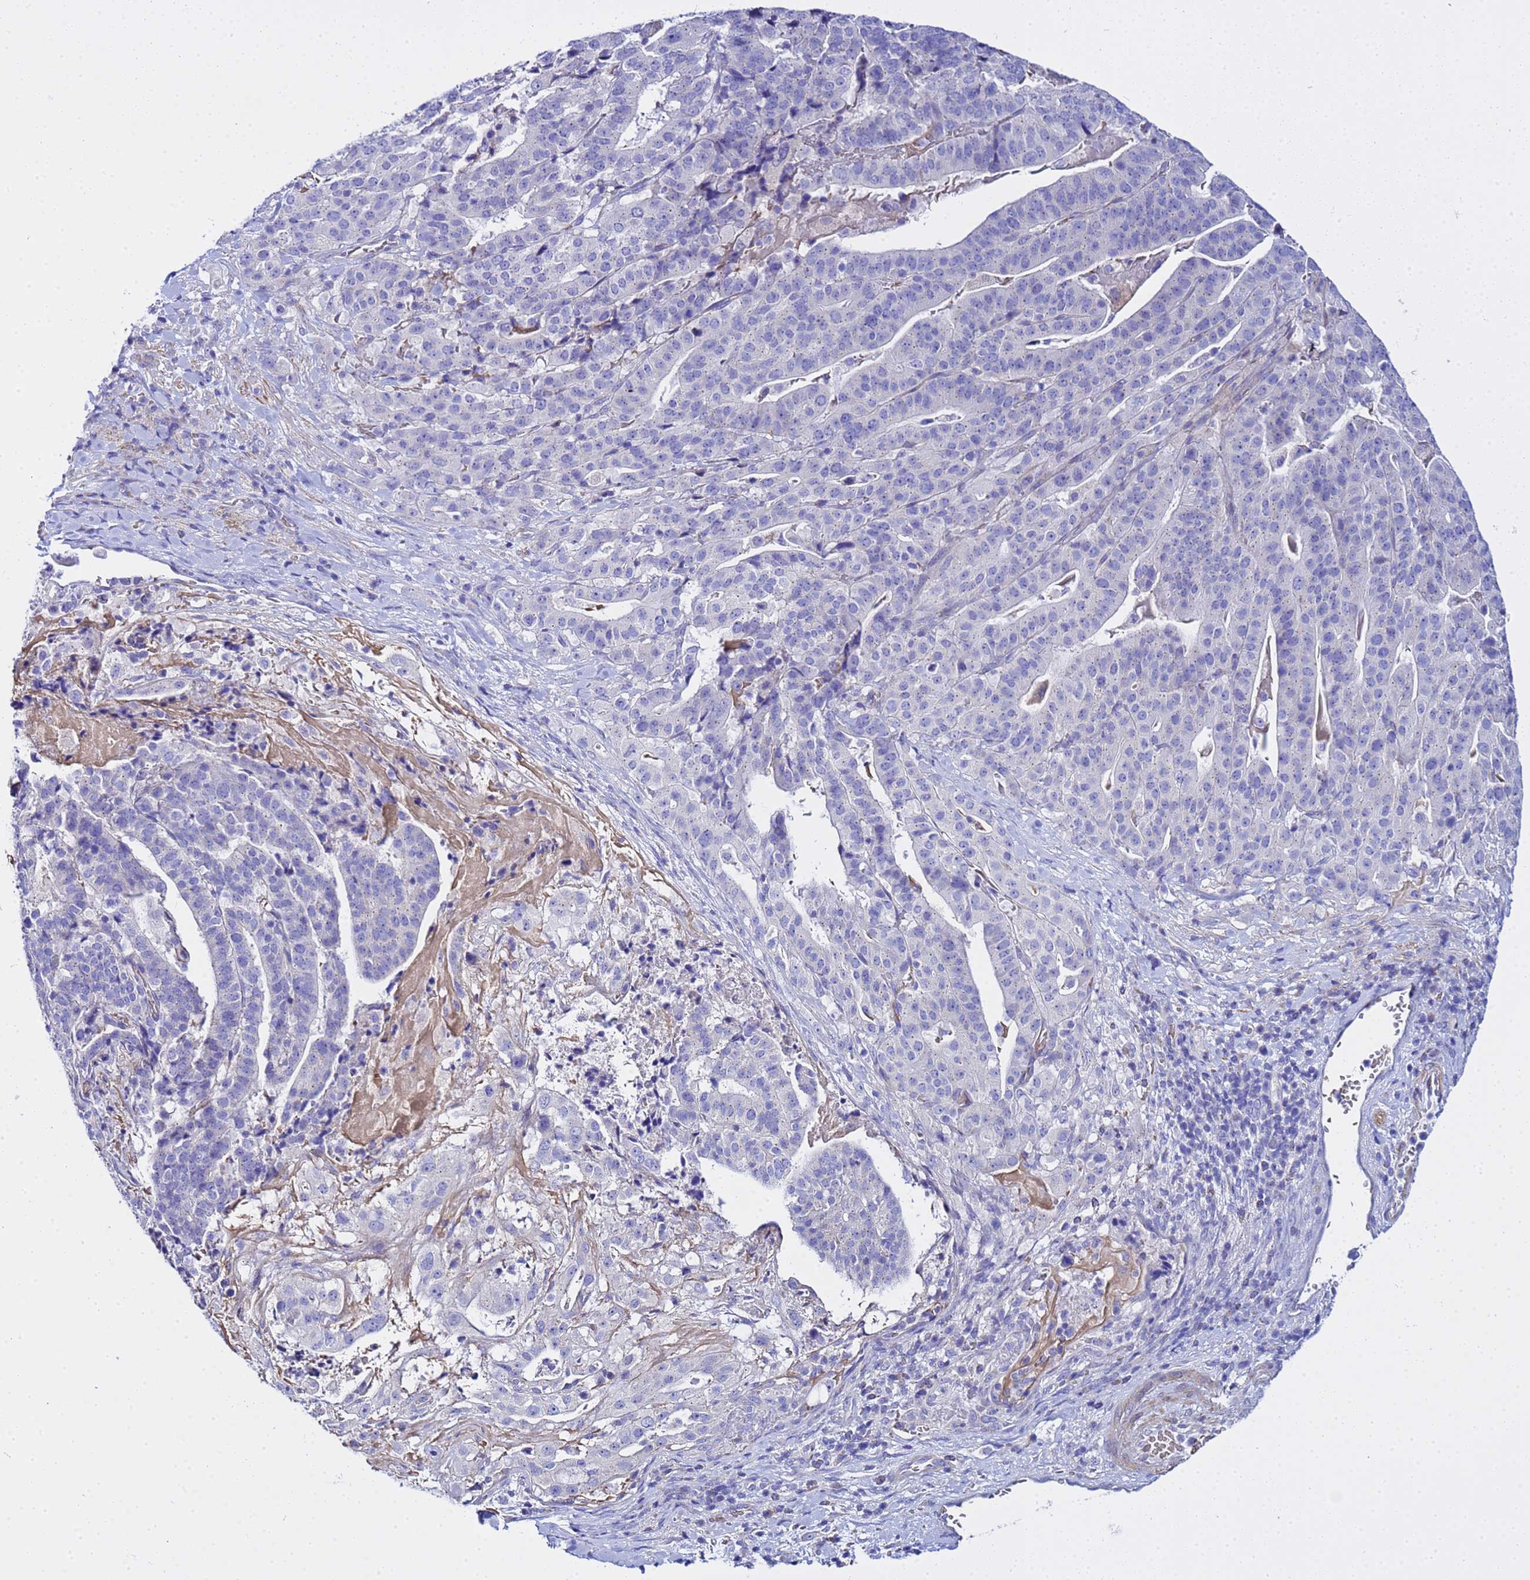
{"staining": {"intensity": "negative", "quantity": "none", "location": "none"}, "tissue": "stomach cancer", "cell_type": "Tumor cells", "image_type": "cancer", "snomed": [{"axis": "morphology", "description": "Adenocarcinoma, NOS"}, {"axis": "topography", "description": "Stomach"}], "caption": "Immunohistochemistry micrograph of neoplastic tissue: human stomach adenocarcinoma stained with DAB demonstrates no significant protein positivity in tumor cells. Nuclei are stained in blue.", "gene": "USP18", "patient": {"sex": "male", "age": 48}}